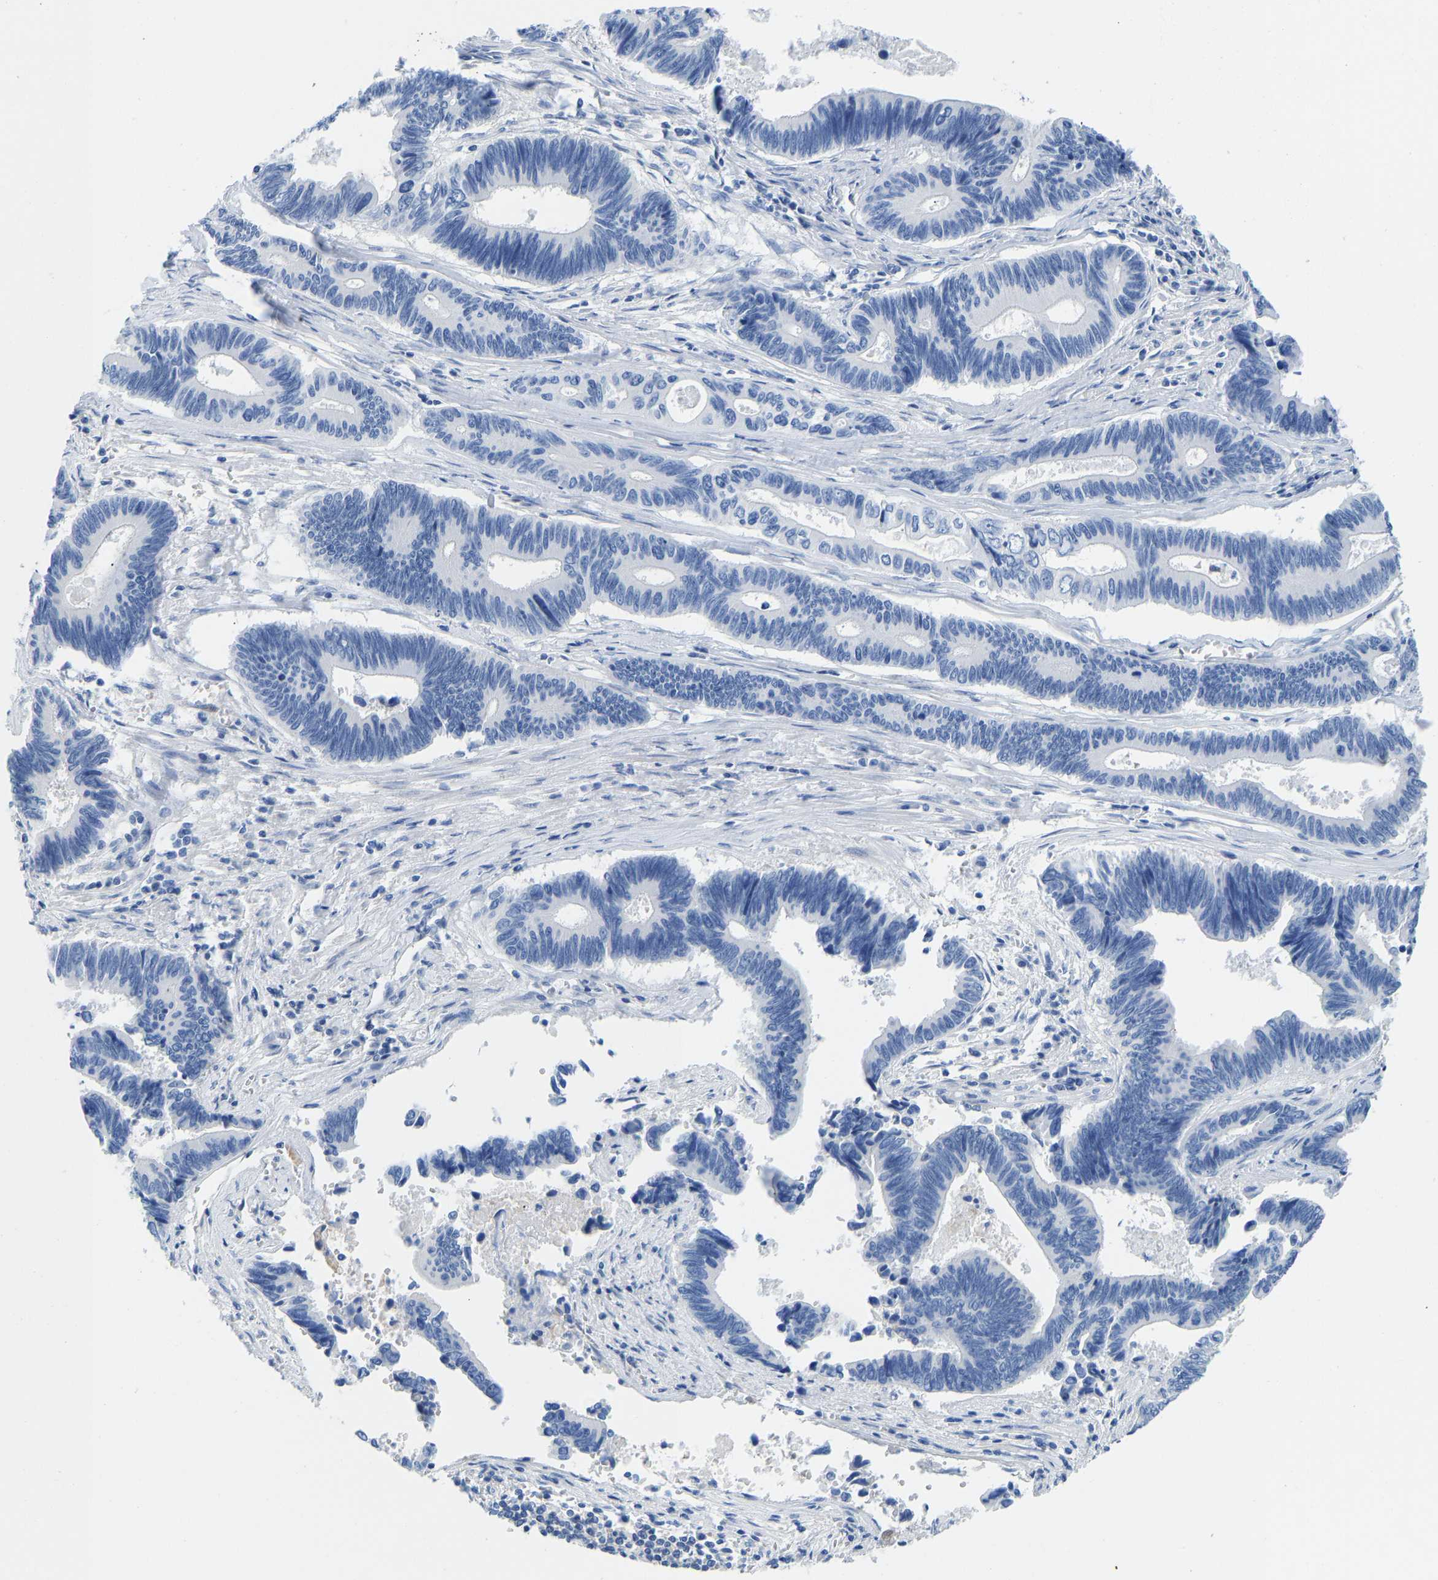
{"staining": {"intensity": "negative", "quantity": "none", "location": "none"}, "tissue": "pancreatic cancer", "cell_type": "Tumor cells", "image_type": "cancer", "snomed": [{"axis": "morphology", "description": "Adenocarcinoma, NOS"}, {"axis": "topography", "description": "Pancreas"}], "caption": "Pancreatic cancer stained for a protein using immunohistochemistry (IHC) reveals no expression tumor cells.", "gene": "NKAIN3", "patient": {"sex": "female", "age": 70}}